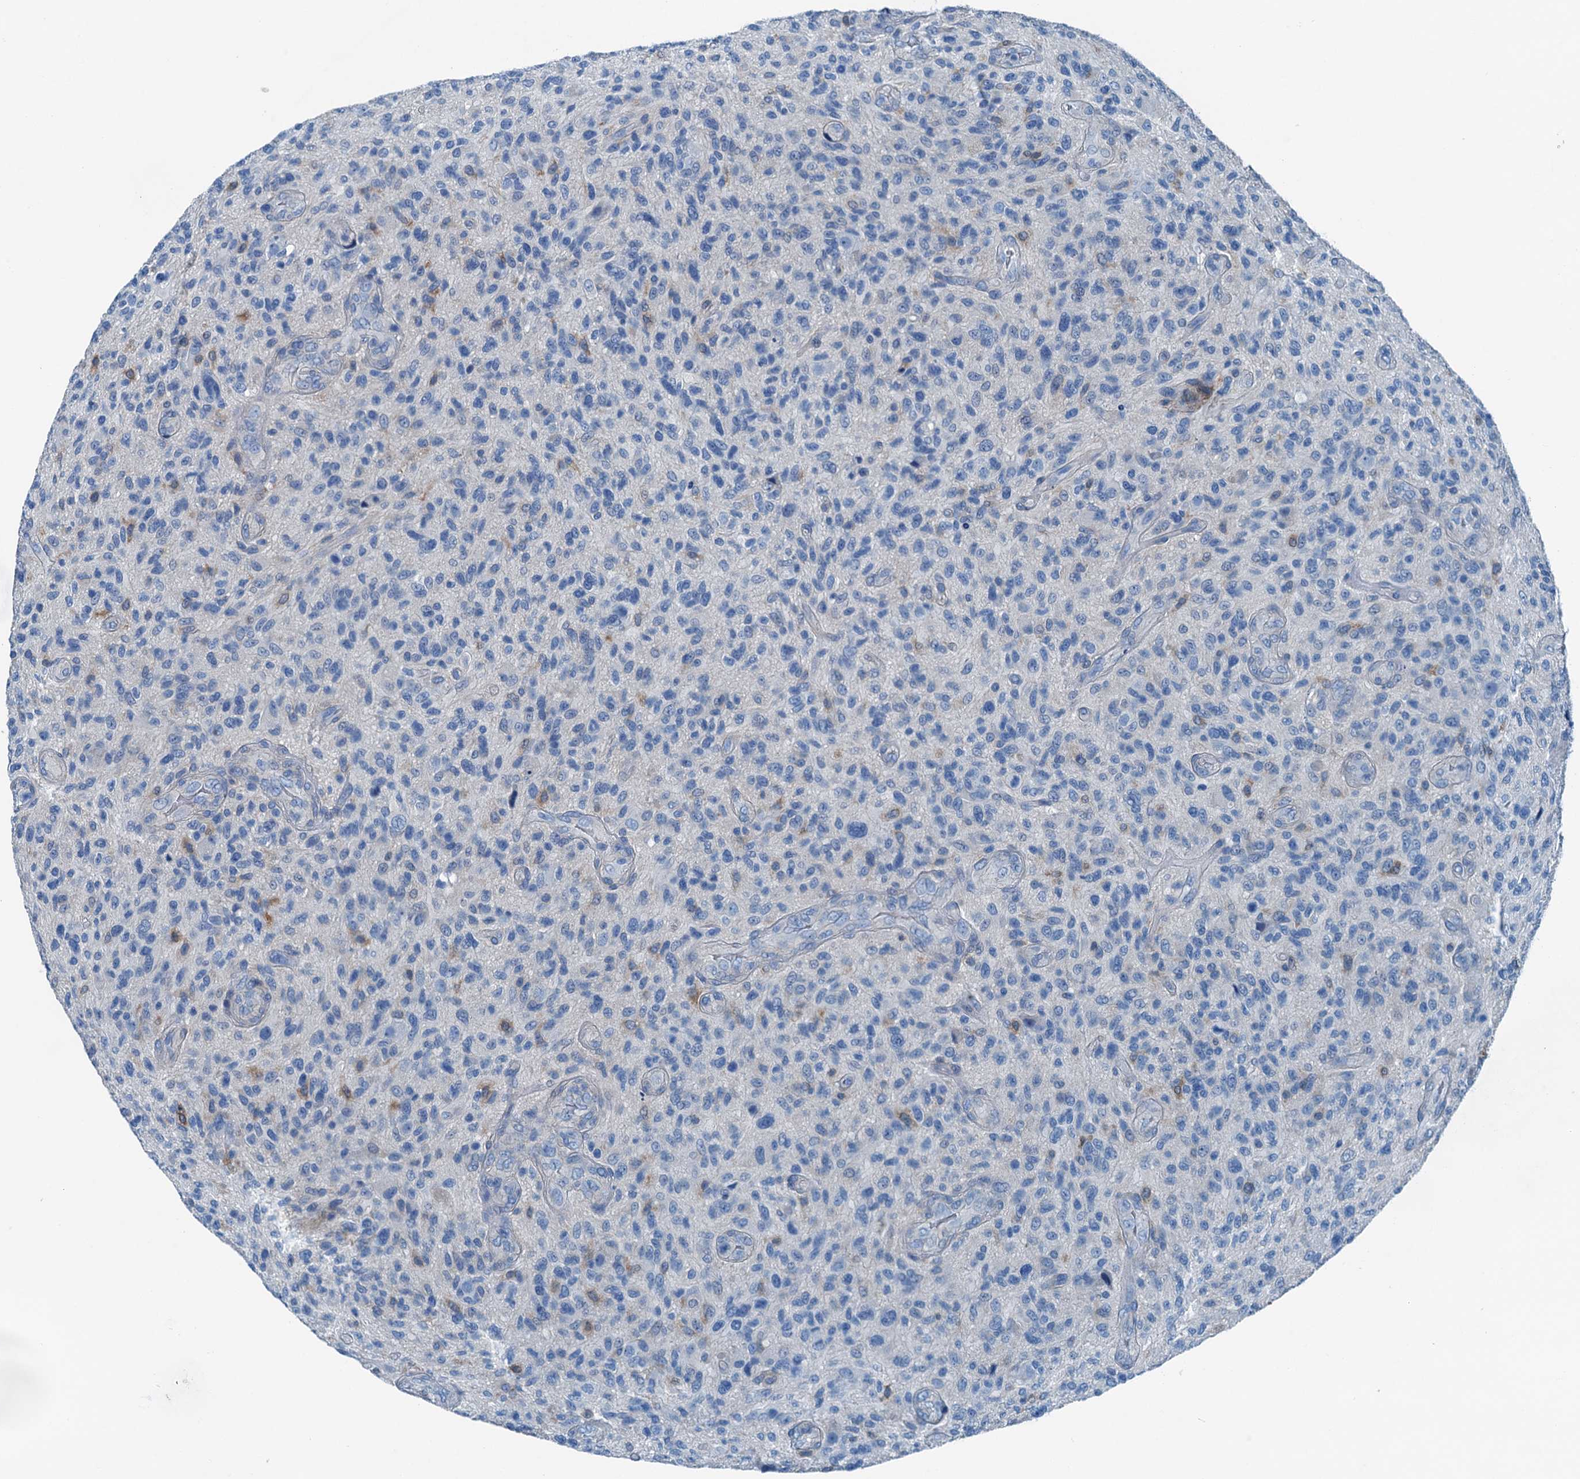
{"staining": {"intensity": "negative", "quantity": "none", "location": "none"}, "tissue": "glioma", "cell_type": "Tumor cells", "image_type": "cancer", "snomed": [{"axis": "morphology", "description": "Glioma, malignant, High grade"}, {"axis": "topography", "description": "Brain"}], "caption": "DAB (3,3'-diaminobenzidine) immunohistochemical staining of human glioma reveals no significant staining in tumor cells.", "gene": "RAB3IL1", "patient": {"sex": "male", "age": 47}}